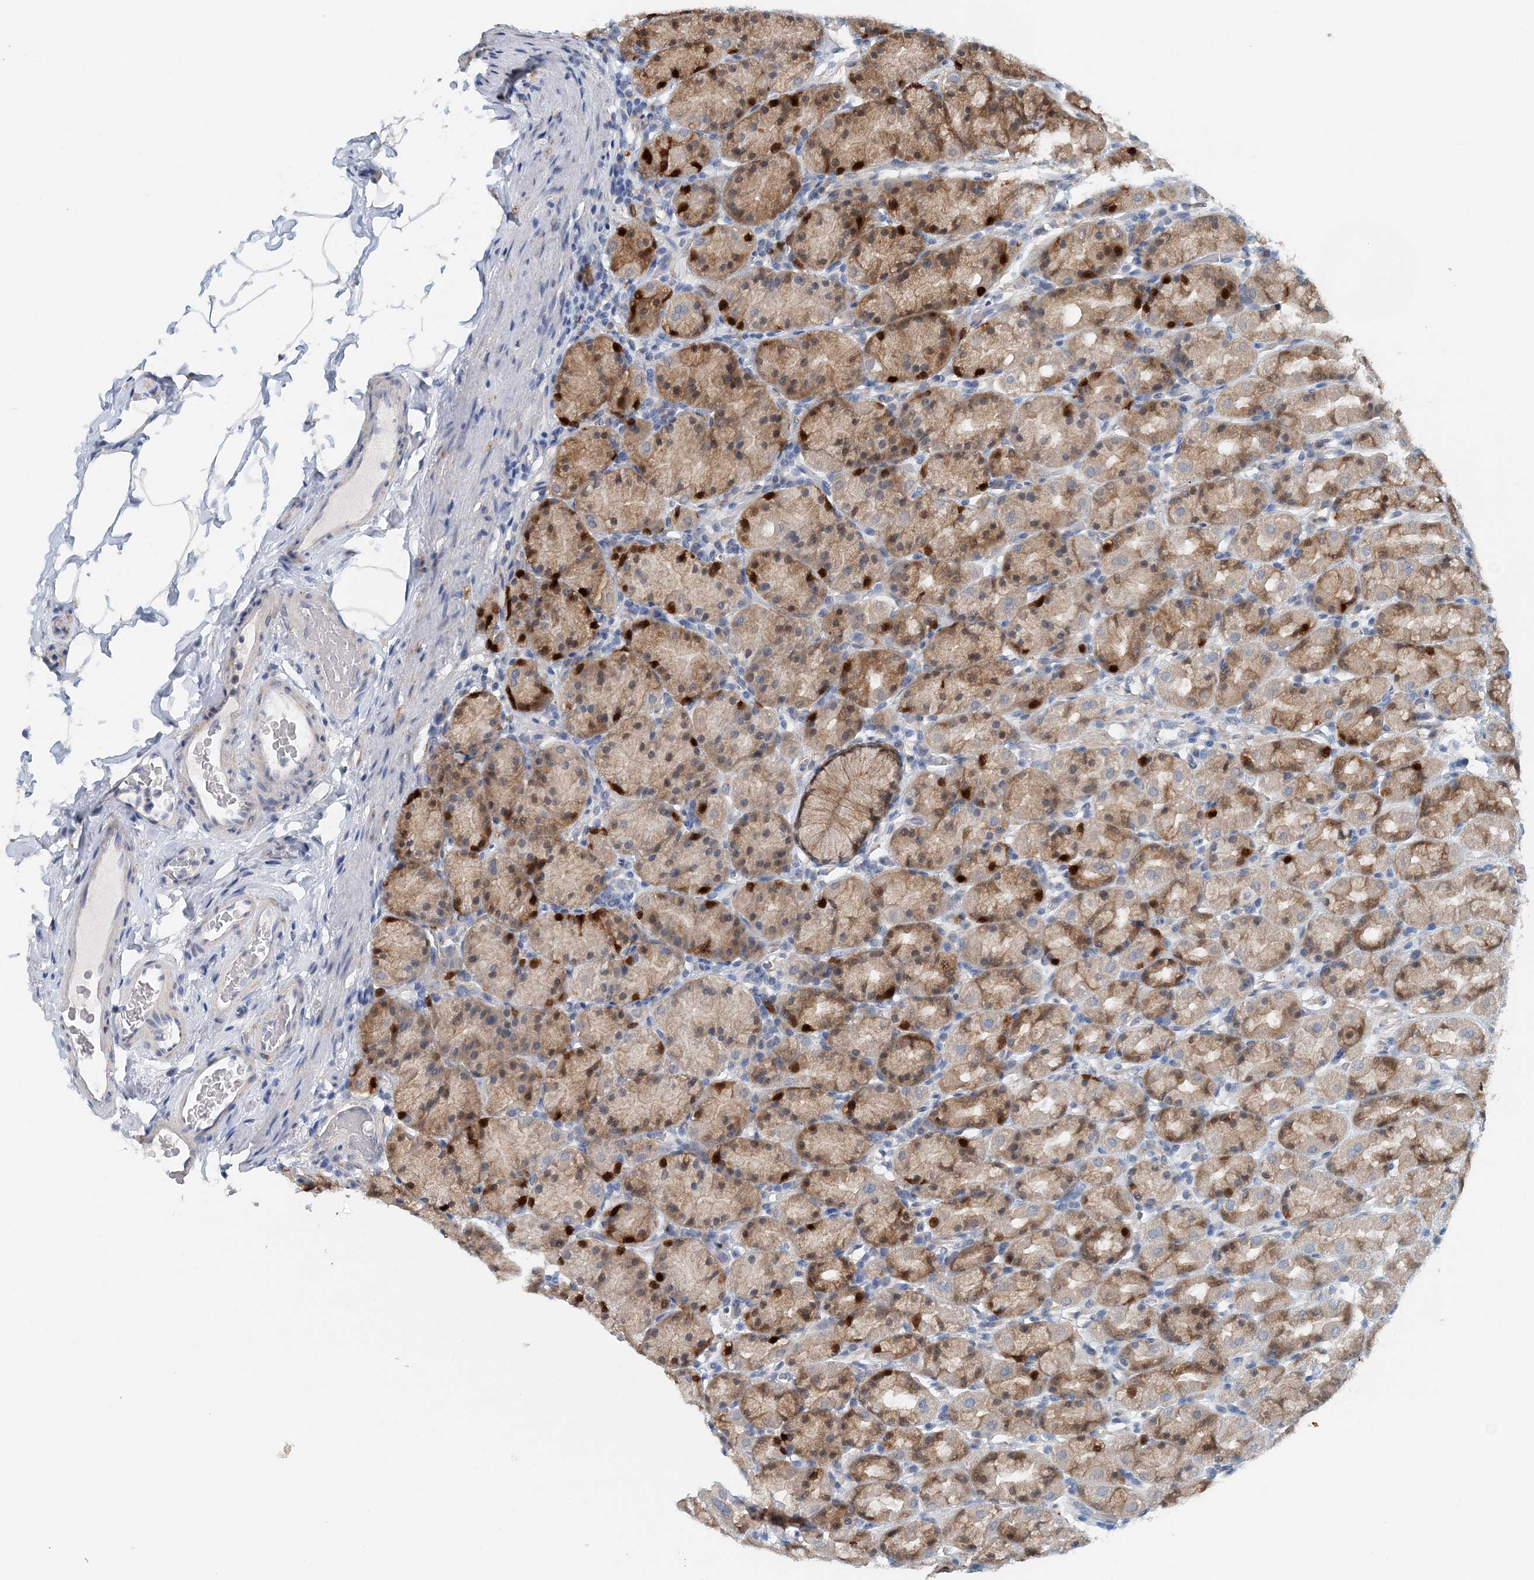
{"staining": {"intensity": "strong", "quantity": "25%-75%", "location": "cytoplasmic/membranous,nuclear"}, "tissue": "stomach", "cell_type": "Glandular cells", "image_type": "normal", "snomed": [{"axis": "morphology", "description": "Normal tissue, NOS"}, {"axis": "topography", "description": "Stomach, upper"}], "caption": "Stomach stained with DAB (3,3'-diaminobenzidine) immunohistochemistry reveals high levels of strong cytoplasmic/membranous,nuclear positivity in about 25%-75% of glandular cells.", "gene": "PFN2", "patient": {"sex": "male", "age": 68}}